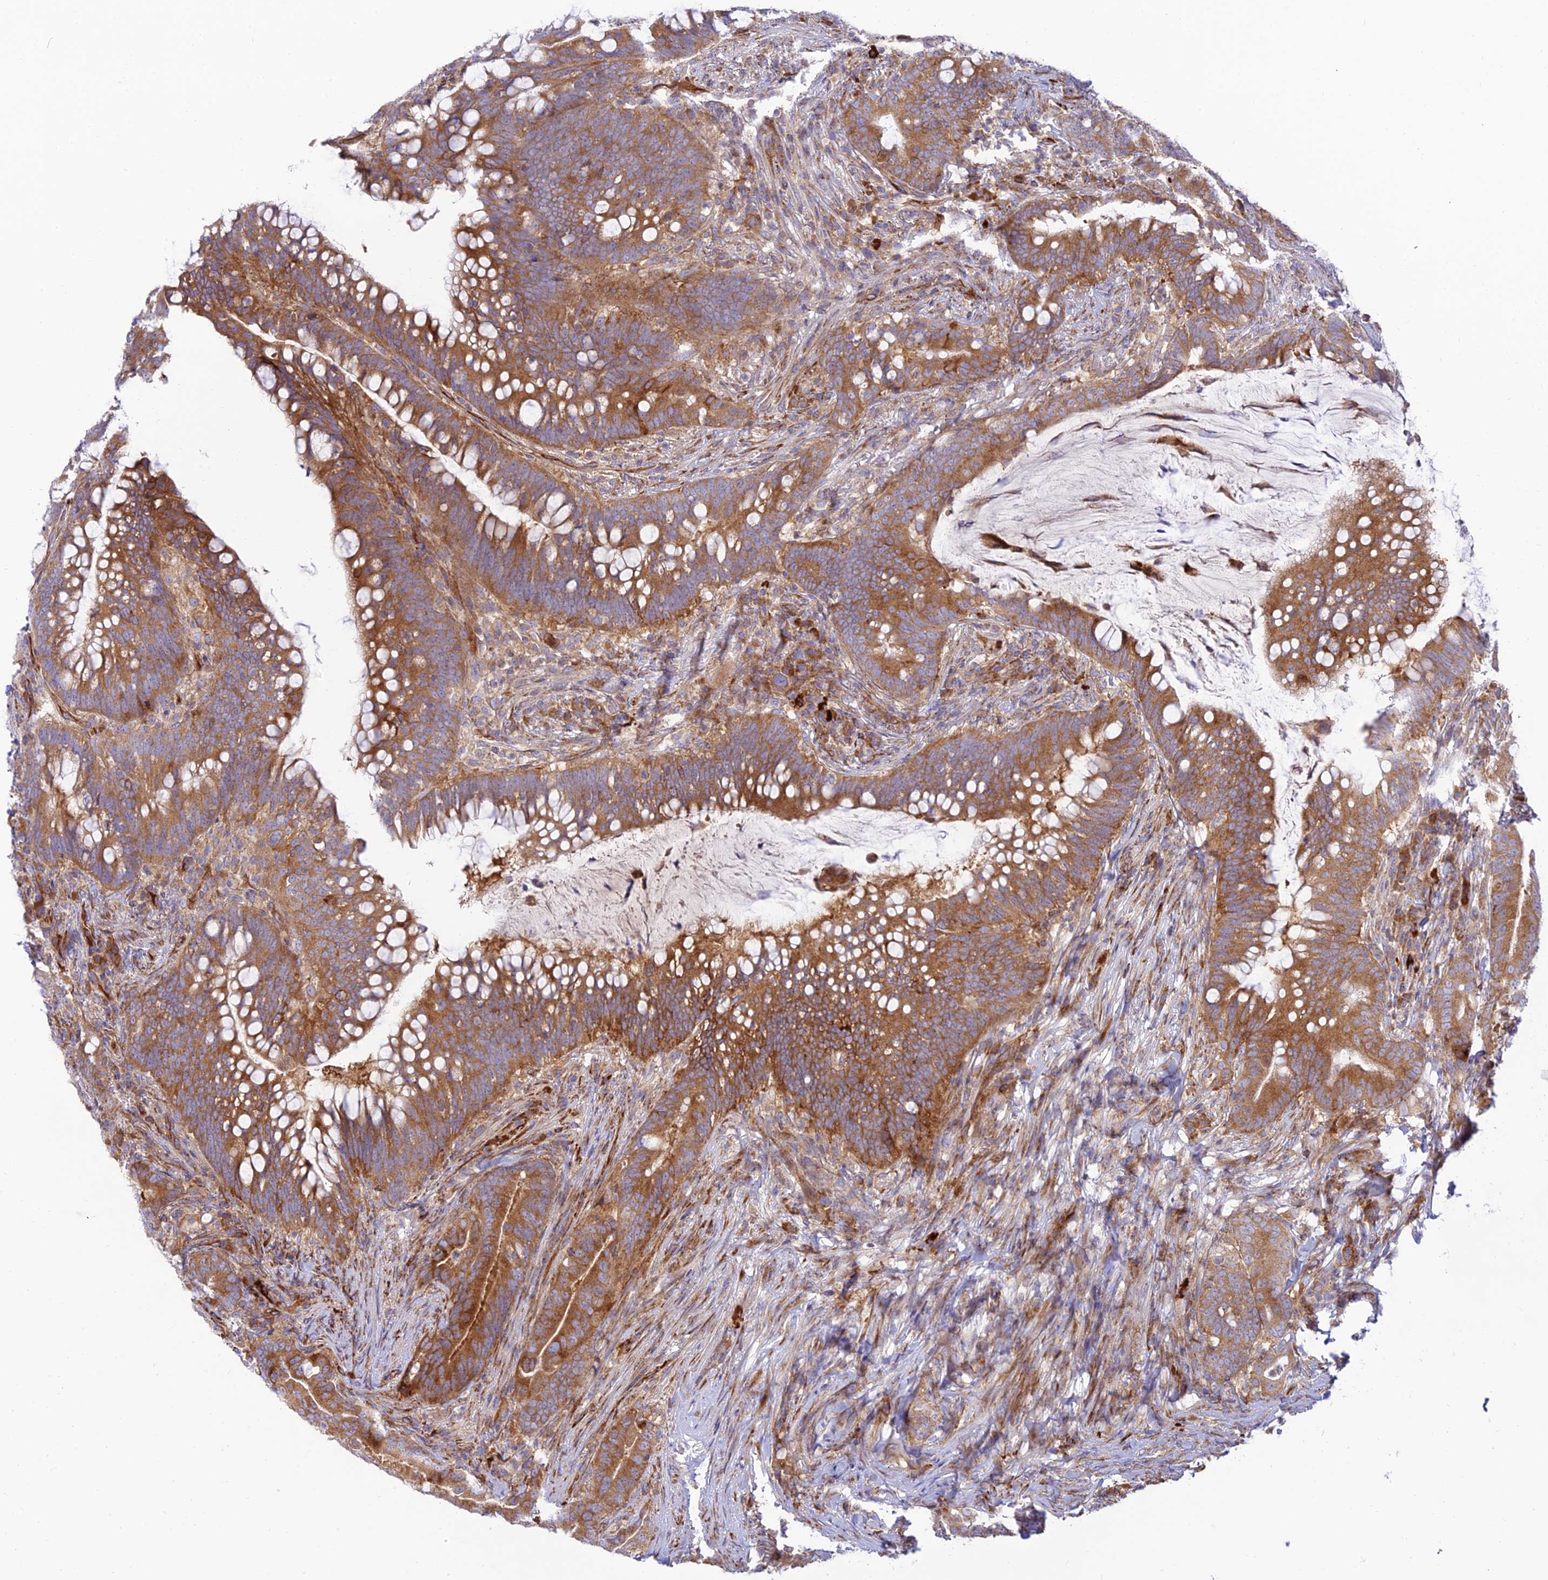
{"staining": {"intensity": "moderate", "quantity": ">75%", "location": "cytoplasmic/membranous"}, "tissue": "colorectal cancer", "cell_type": "Tumor cells", "image_type": "cancer", "snomed": [{"axis": "morphology", "description": "Adenocarcinoma, NOS"}, {"axis": "topography", "description": "Colon"}], "caption": "Moderate cytoplasmic/membranous expression for a protein is present in about >75% of tumor cells of colorectal cancer (adenocarcinoma) using IHC.", "gene": "PIMREG", "patient": {"sex": "female", "age": 66}}